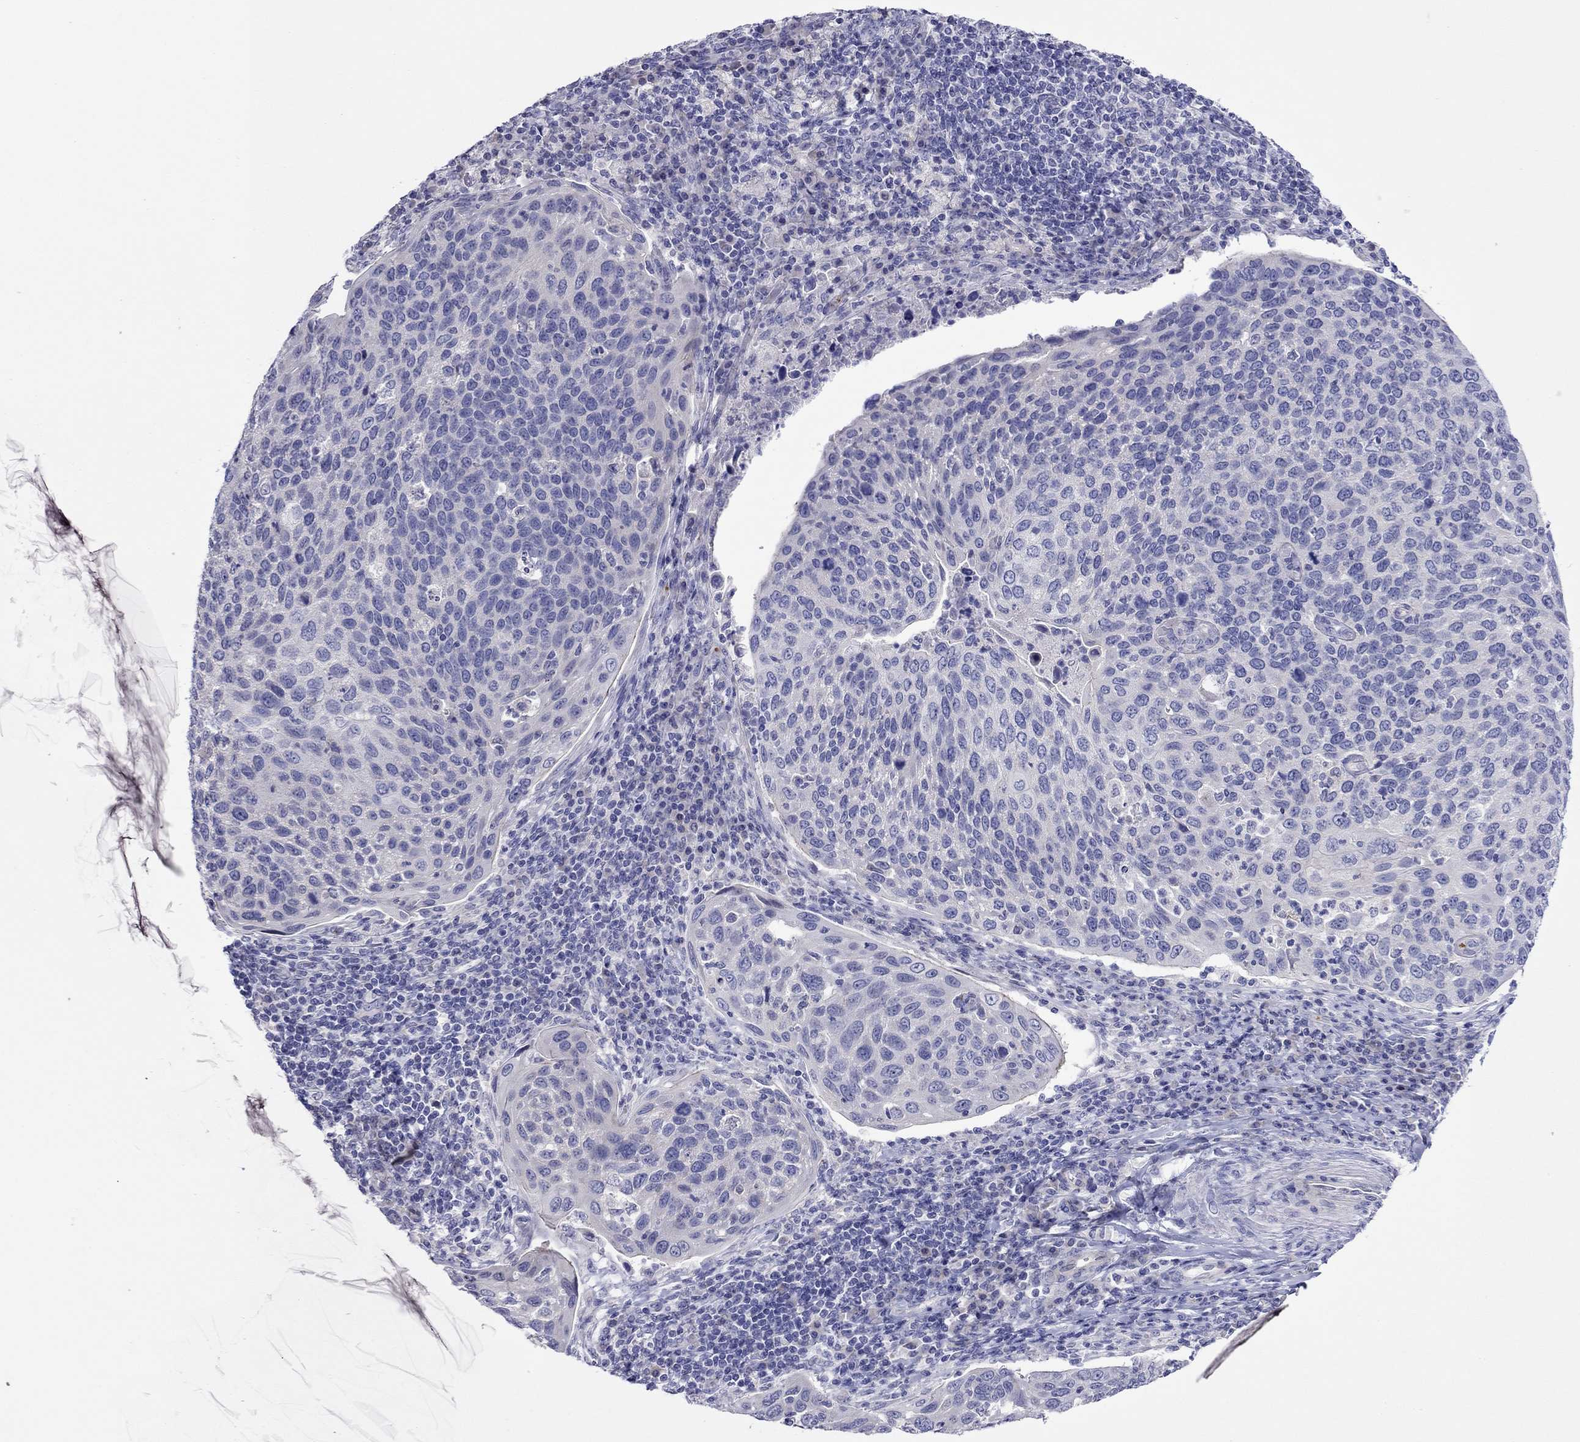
{"staining": {"intensity": "negative", "quantity": "none", "location": "none"}, "tissue": "cervical cancer", "cell_type": "Tumor cells", "image_type": "cancer", "snomed": [{"axis": "morphology", "description": "Squamous cell carcinoma, NOS"}, {"axis": "topography", "description": "Cervix"}], "caption": "Human cervical cancer (squamous cell carcinoma) stained for a protein using IHC demonstrates no positivity in tumor cells.", "gene": "MGAT4C", "patient": {"sex": "female", "age": 54}}